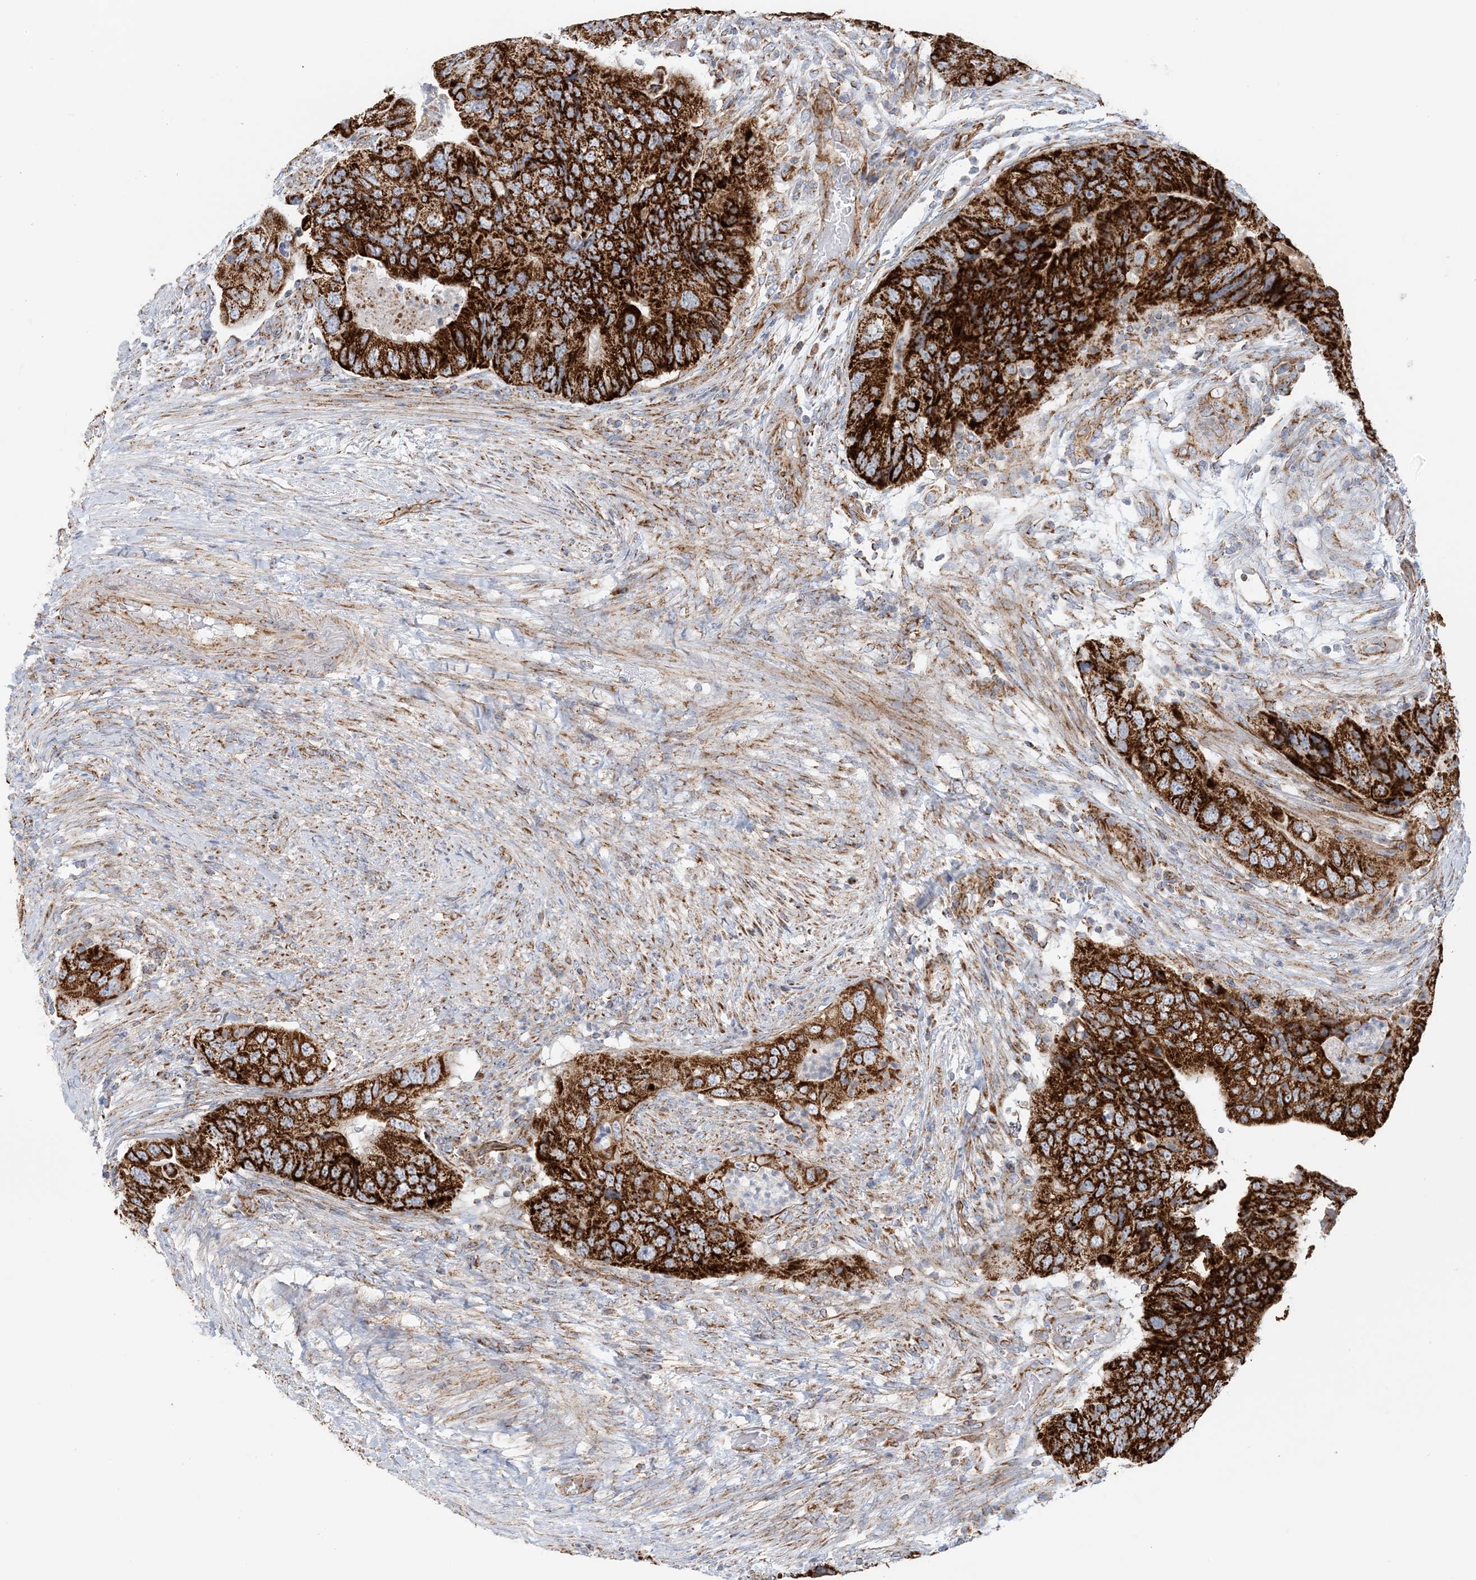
{"staining": {"intensity": "strong", "quantity": ">75%", "location": "cytoplasmic/membranous"}, "tissue": "colorectal cancer", "cell_type": "Tumor cells", "image_type": "cancer", "snomed": [{"axis": "morphology", "description": "Adenocarcinoma, NOS"}, {"axis": "topography", "description": "Rectum"}], "caption": "The image displays a brown stain indicating the presence of a protein in the cytoplasmic/membranous of tumor cells in adenocarcinoma (colorectal).", "gene": "COA3", "patient": {"sex": "male", "age": 63}}